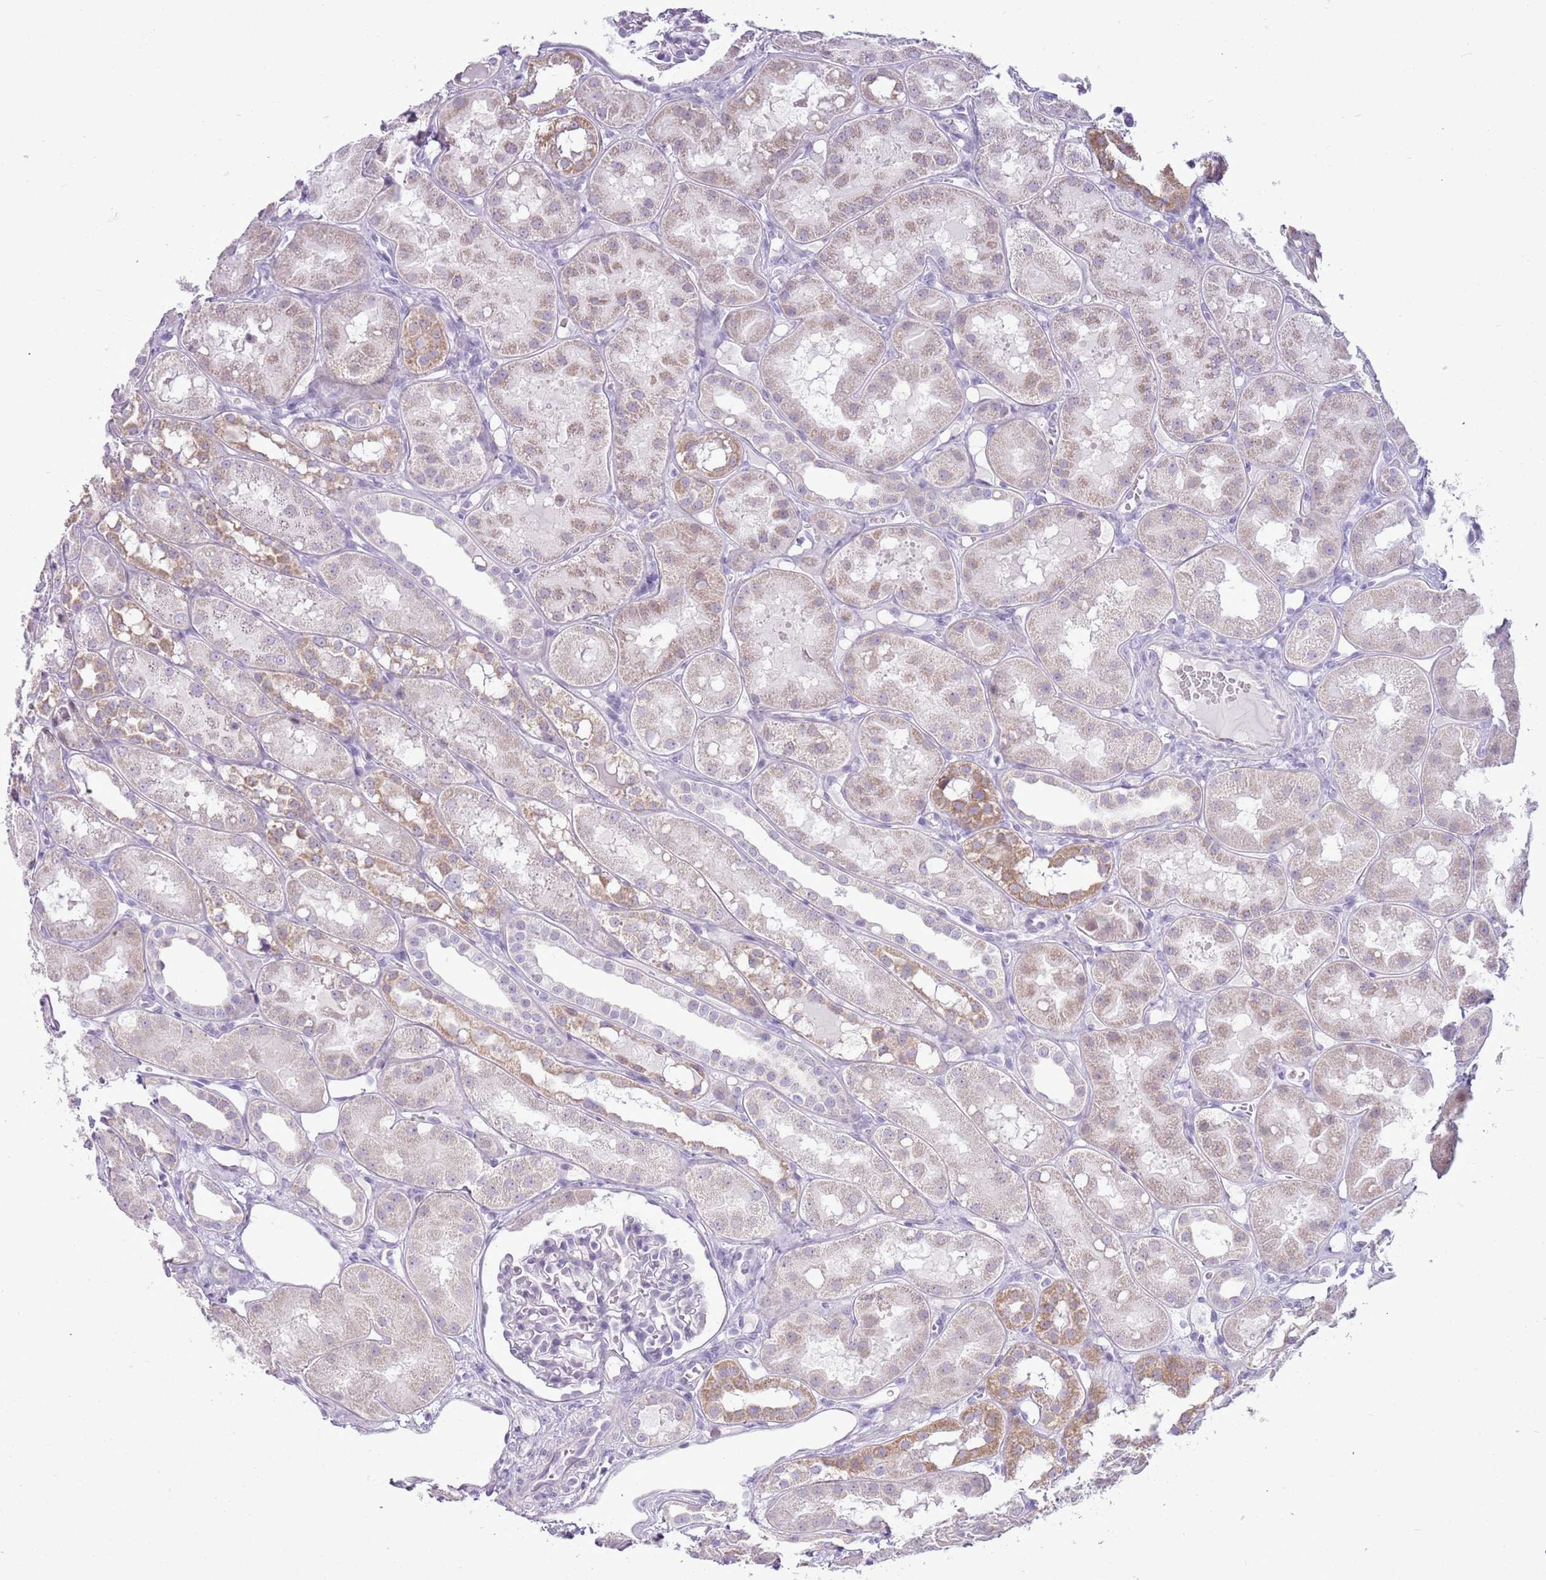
{"staining": {"intensity": "negative", "quantity": "none", "location": "none"}, "tissue": "kidney", "cell_type": "Cells in glomeruli", "image_type": "normal", "snomed": [{"axis": "morphology", "description": "Normal tissue, NOS"}, {"axis": "topography", "description": "Kidney"}], "caption": "Immunohistochemistry (IHC) of normal human kidney shows no staining in cells in glomeruli.", "gene": "RPL3L", "patient": {"sex": "male", "age": 16}}